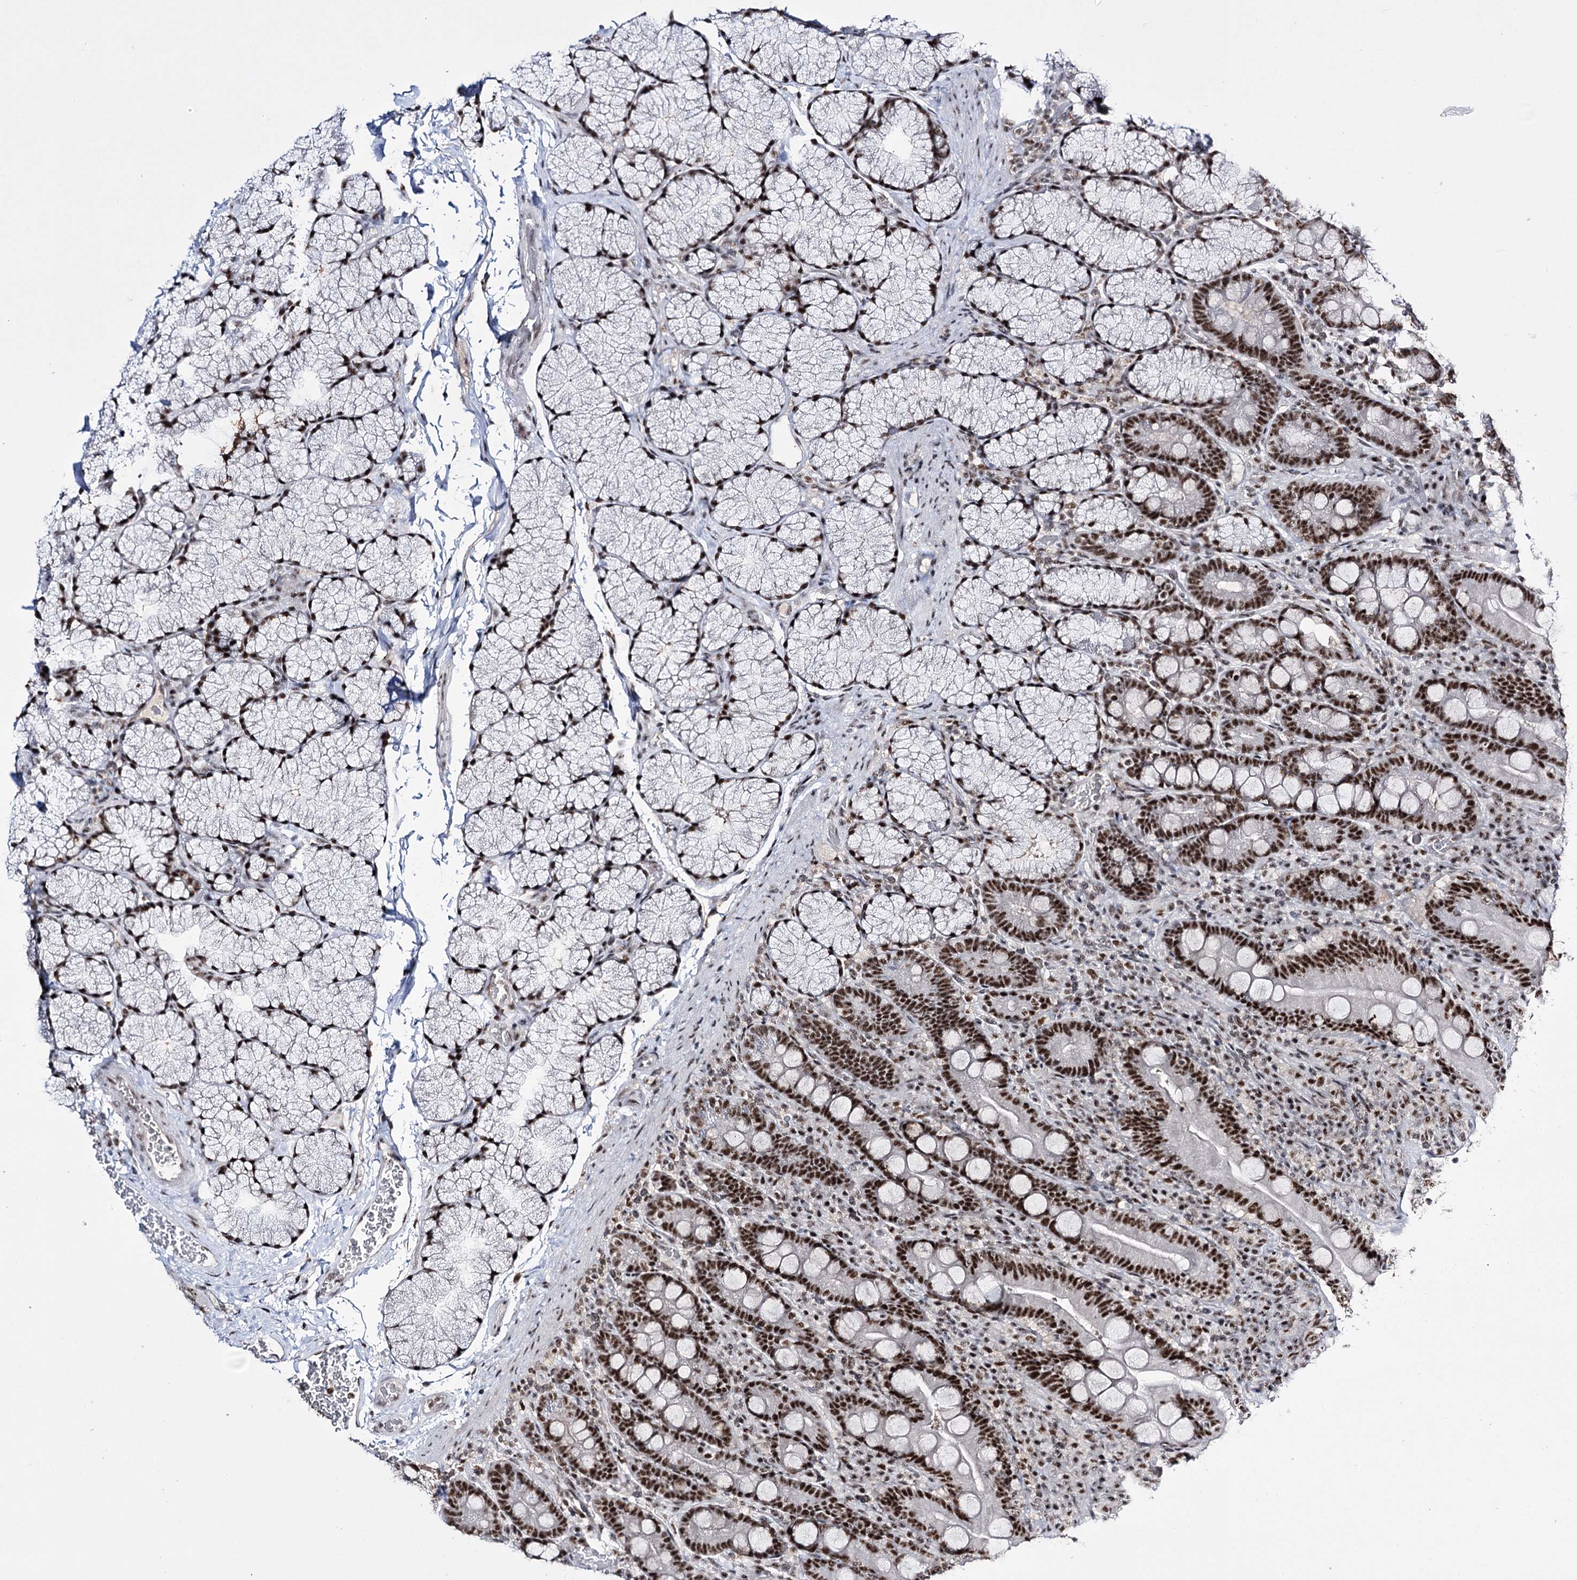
{"staining": {"intensity": "strong", "quantity": ">75%", "location": "nuclear"}, "tissue": "duodenum", "cell_type": "Glandular cells", "image_type": "normal", "snomed": [{"axis": "morphology", "description": "Normal tissue, NOS"}, {"axis": "topography", "description": "Duodenum"}], "caption": "A histopathology image showing strong nuclear expression in approximately >75% of glandular cells in unremarkable duodenum, as visualized by brown immunohistochemical staining.", "gene": "PRPF40A", "patient": {"sex": "male", "age": 35}}